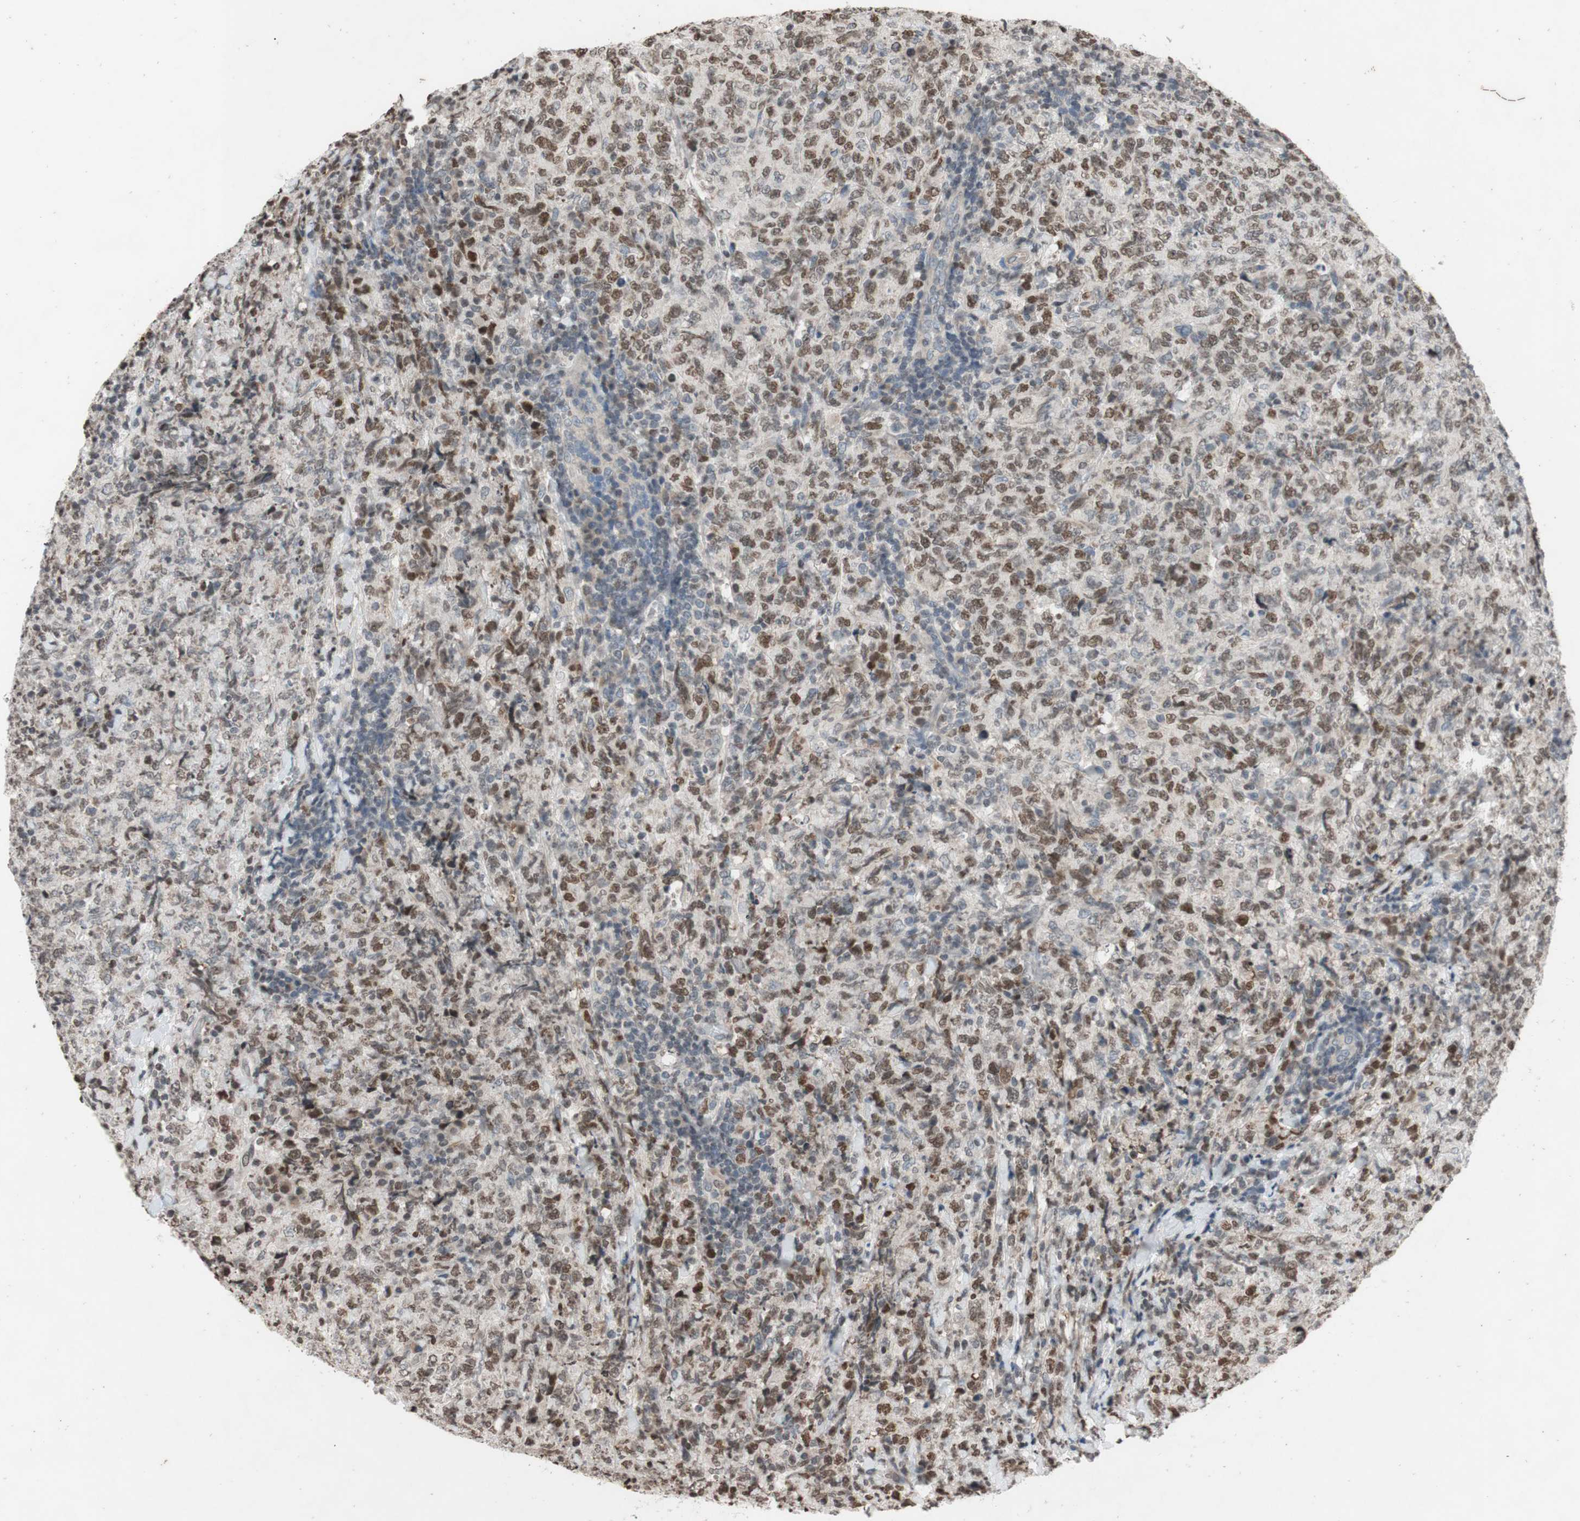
{"staining": {"intensity": "moderate", "quantity": "25%-75%", "location": "nuclear"}, "tissue": "lymphoma", "cell_type": "Tumor cells", "image_type": "cancer", "snomed": [{"axis": "morphology", "description": "Malignant lymphoma, non-Hodgkin's type, High grade"}, {"axis": "topography", "description": "Tonsil"}], "caption": "Immunohistochemistry of malignant lymphoma, non-Hodgkin's type (high-grade) demonstrates medium levels of moderate nuclear staining in about 25%-75% of tumor cells.", "gene": "MCM6", "patient": {"sex": "female", "age": 36}}